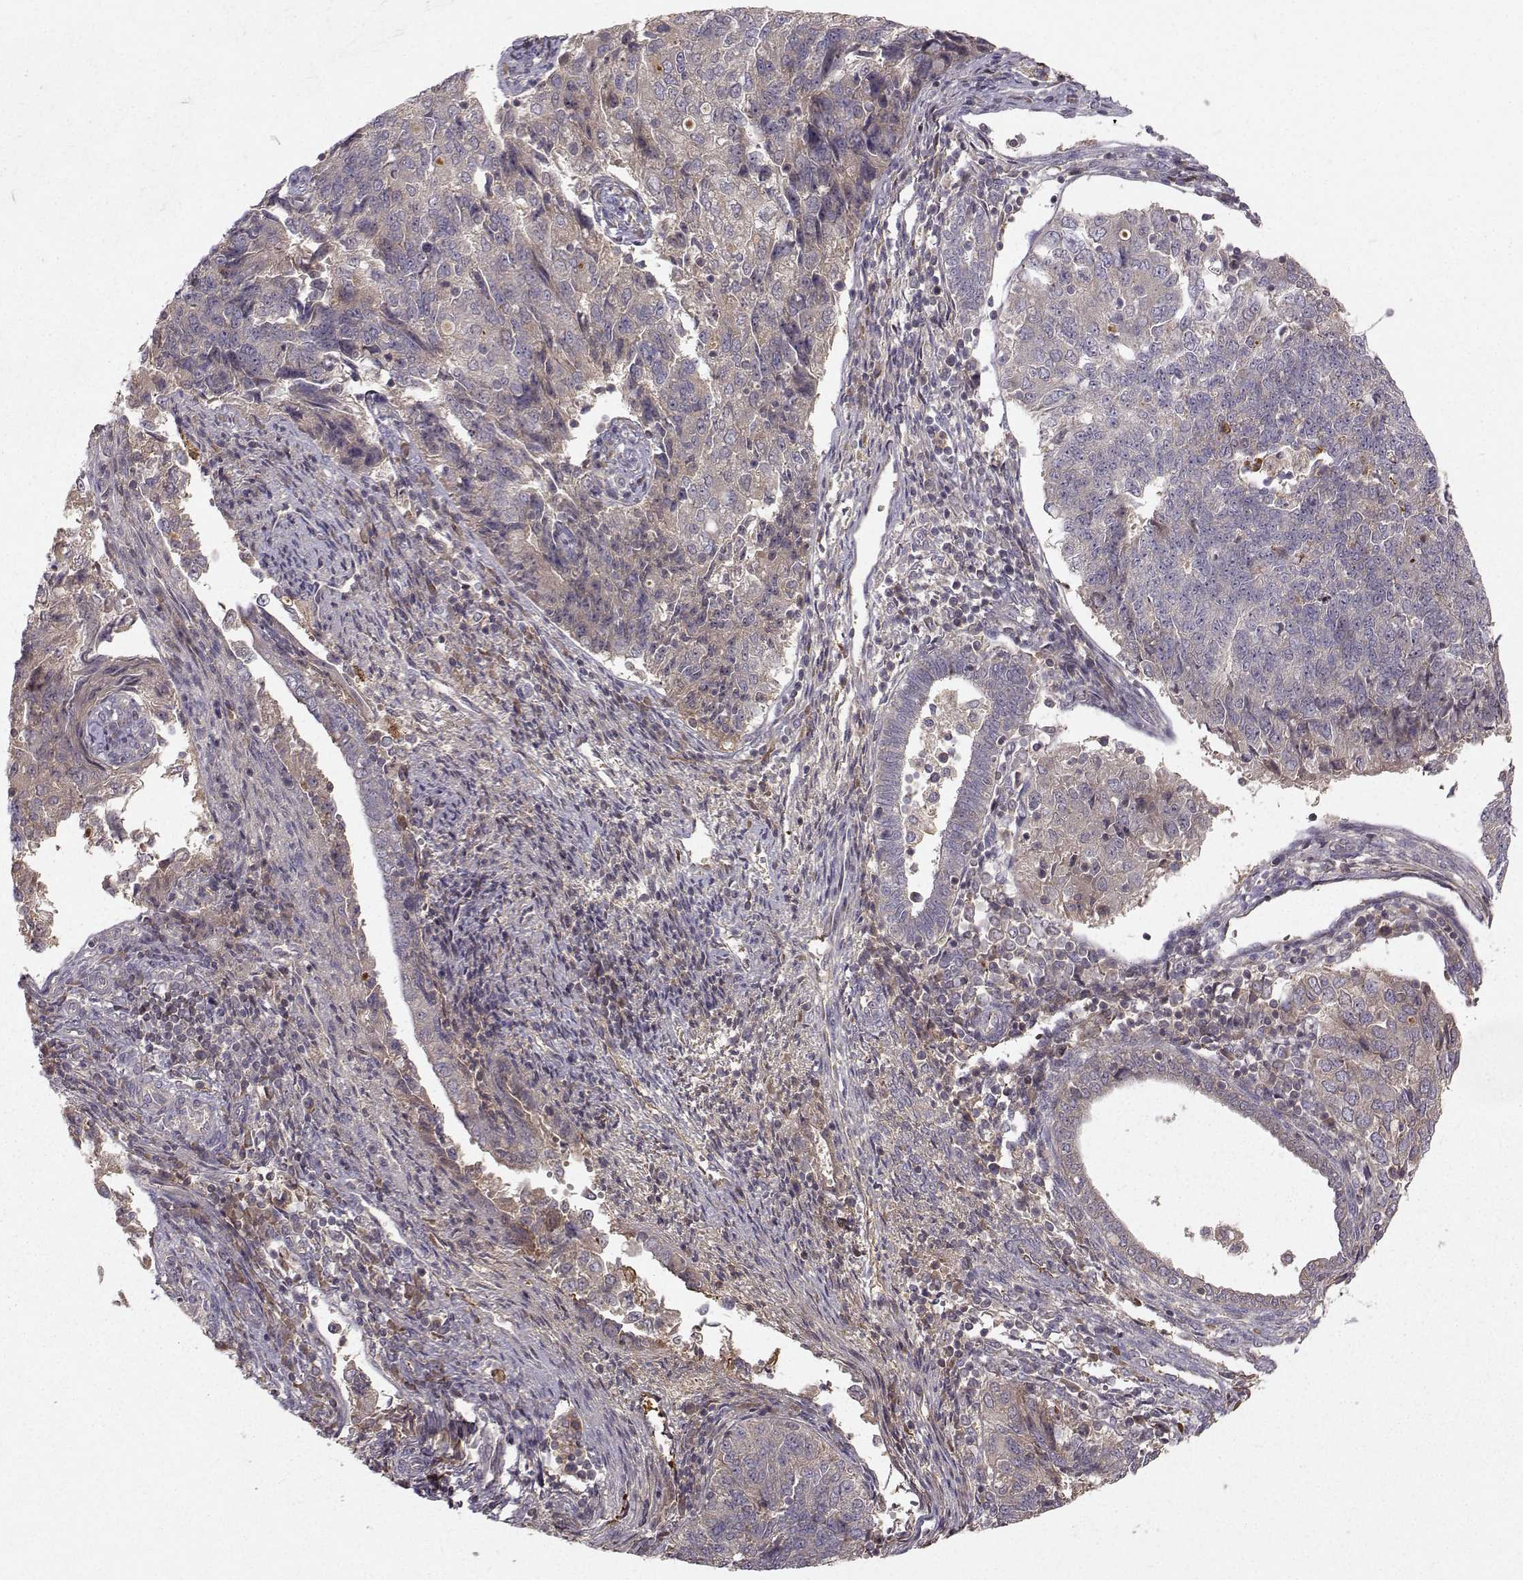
{"staining": {"intensity": "weak", "quantity": "<25%", "location": "cytoplasmic/membranous"}, "tissue": "endometrial cancer", "cell_type": "Tumor cells", "image_type": "cancer", "snomed": [{"axis": "morphology", "description": "Adenocarcinoma, NOS"}, {"axis": "topography", "description": "Endometrium"}], "caption": "This is an IHC photomicrograph of endometrial adenocarcinoma. There is no staining in tumor cells.", "gene": "WNT6", "patient": {"sex": "female", "age": 43}}